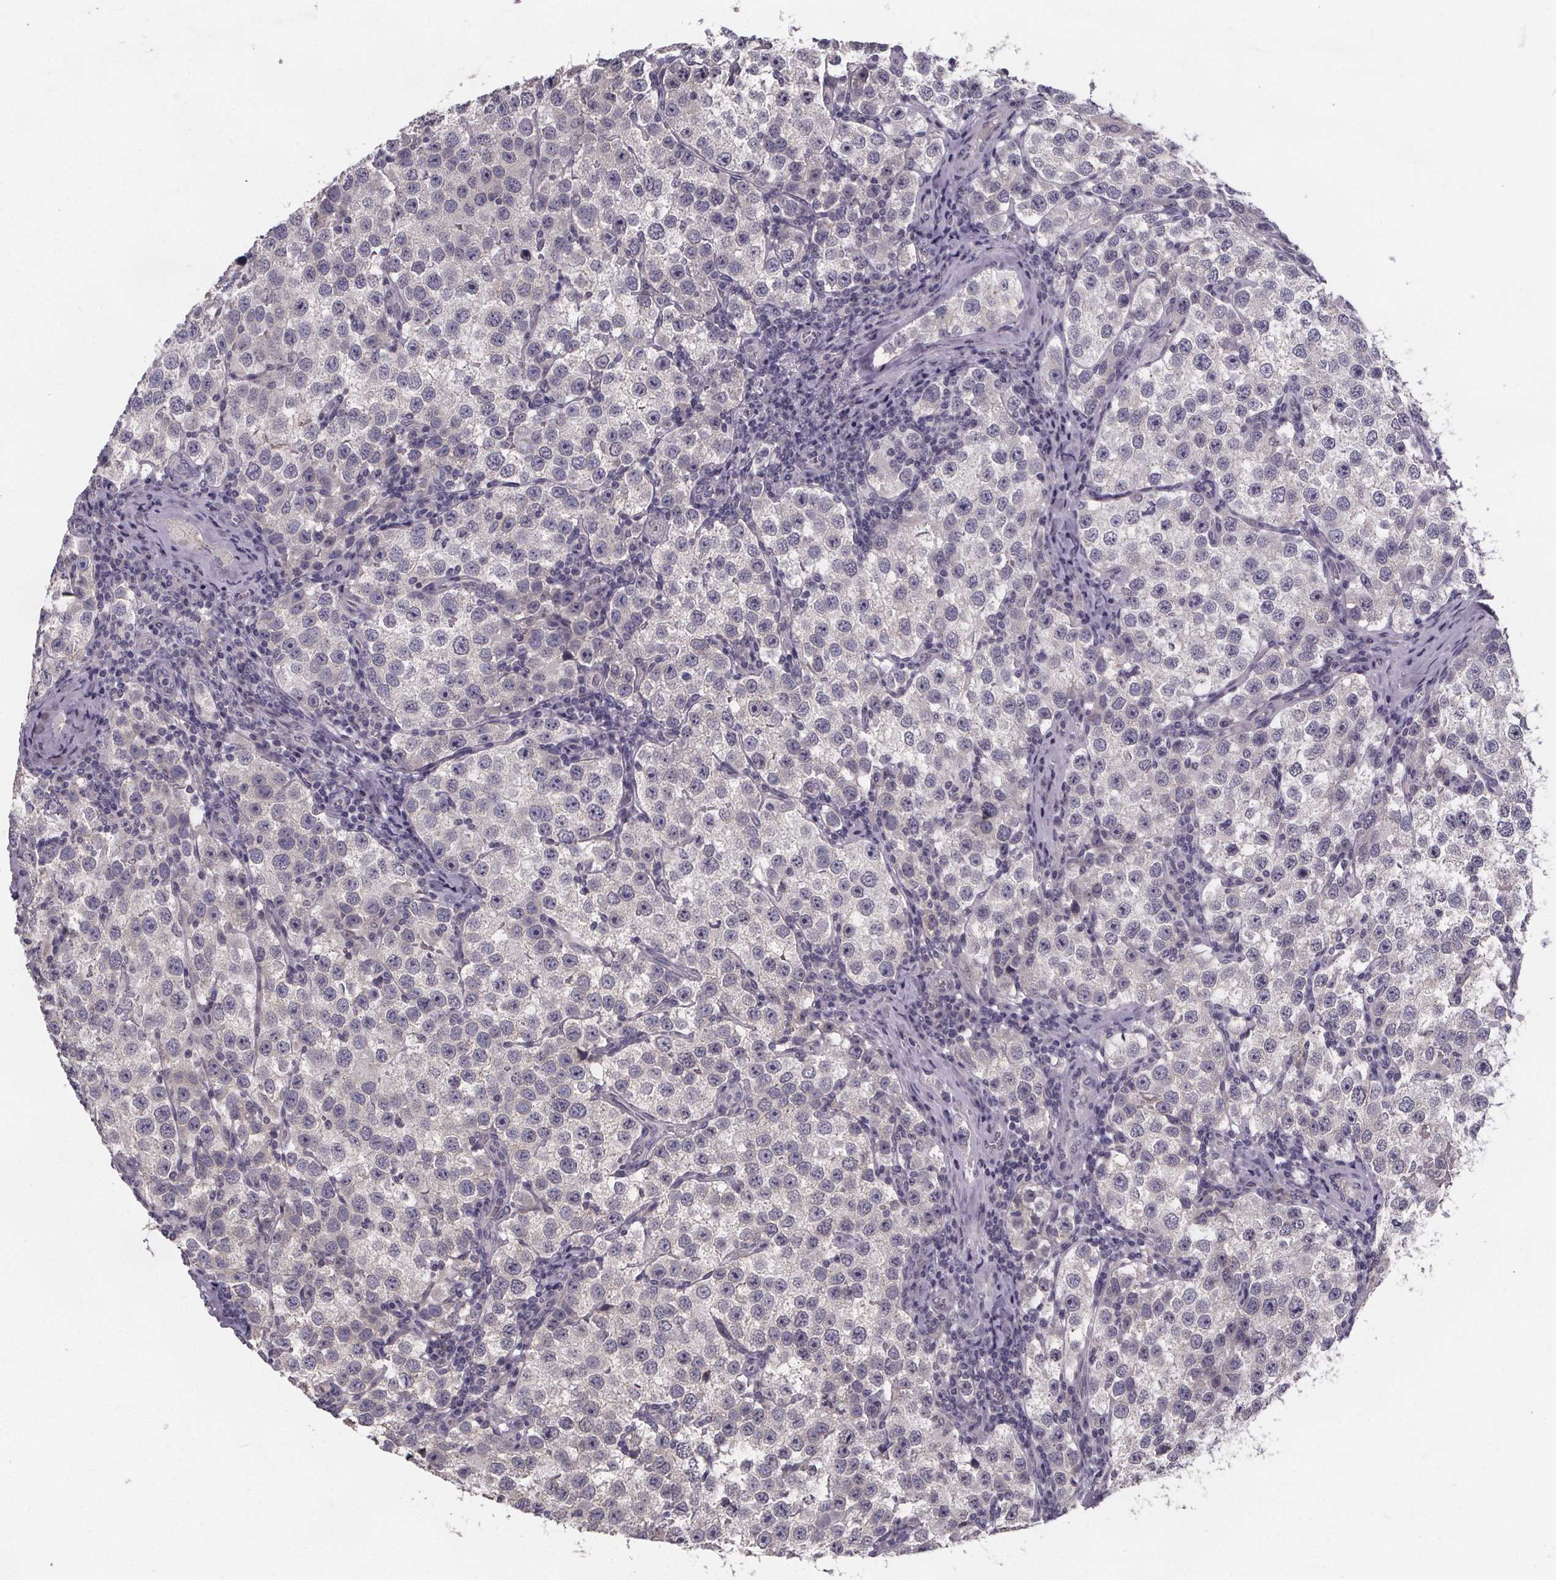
{"staining": {"intensity": "negative", "quantity": "none", "location": "none"}, "tissue": "testis cancer", "cell_type": "Tumor cells", "image_type": "cancer", "snomed": [{"axis": "morphology", "description": "Seminoma, NOS"}, {"axis": "topography", "description": "Testis"}], "caption": "A histopathology image of testis seminoma stained for a protein demonstrates no brown staining in tumor cells.", "gene": "FAM181B", "patient": {"sex": "male", "age": 37}}